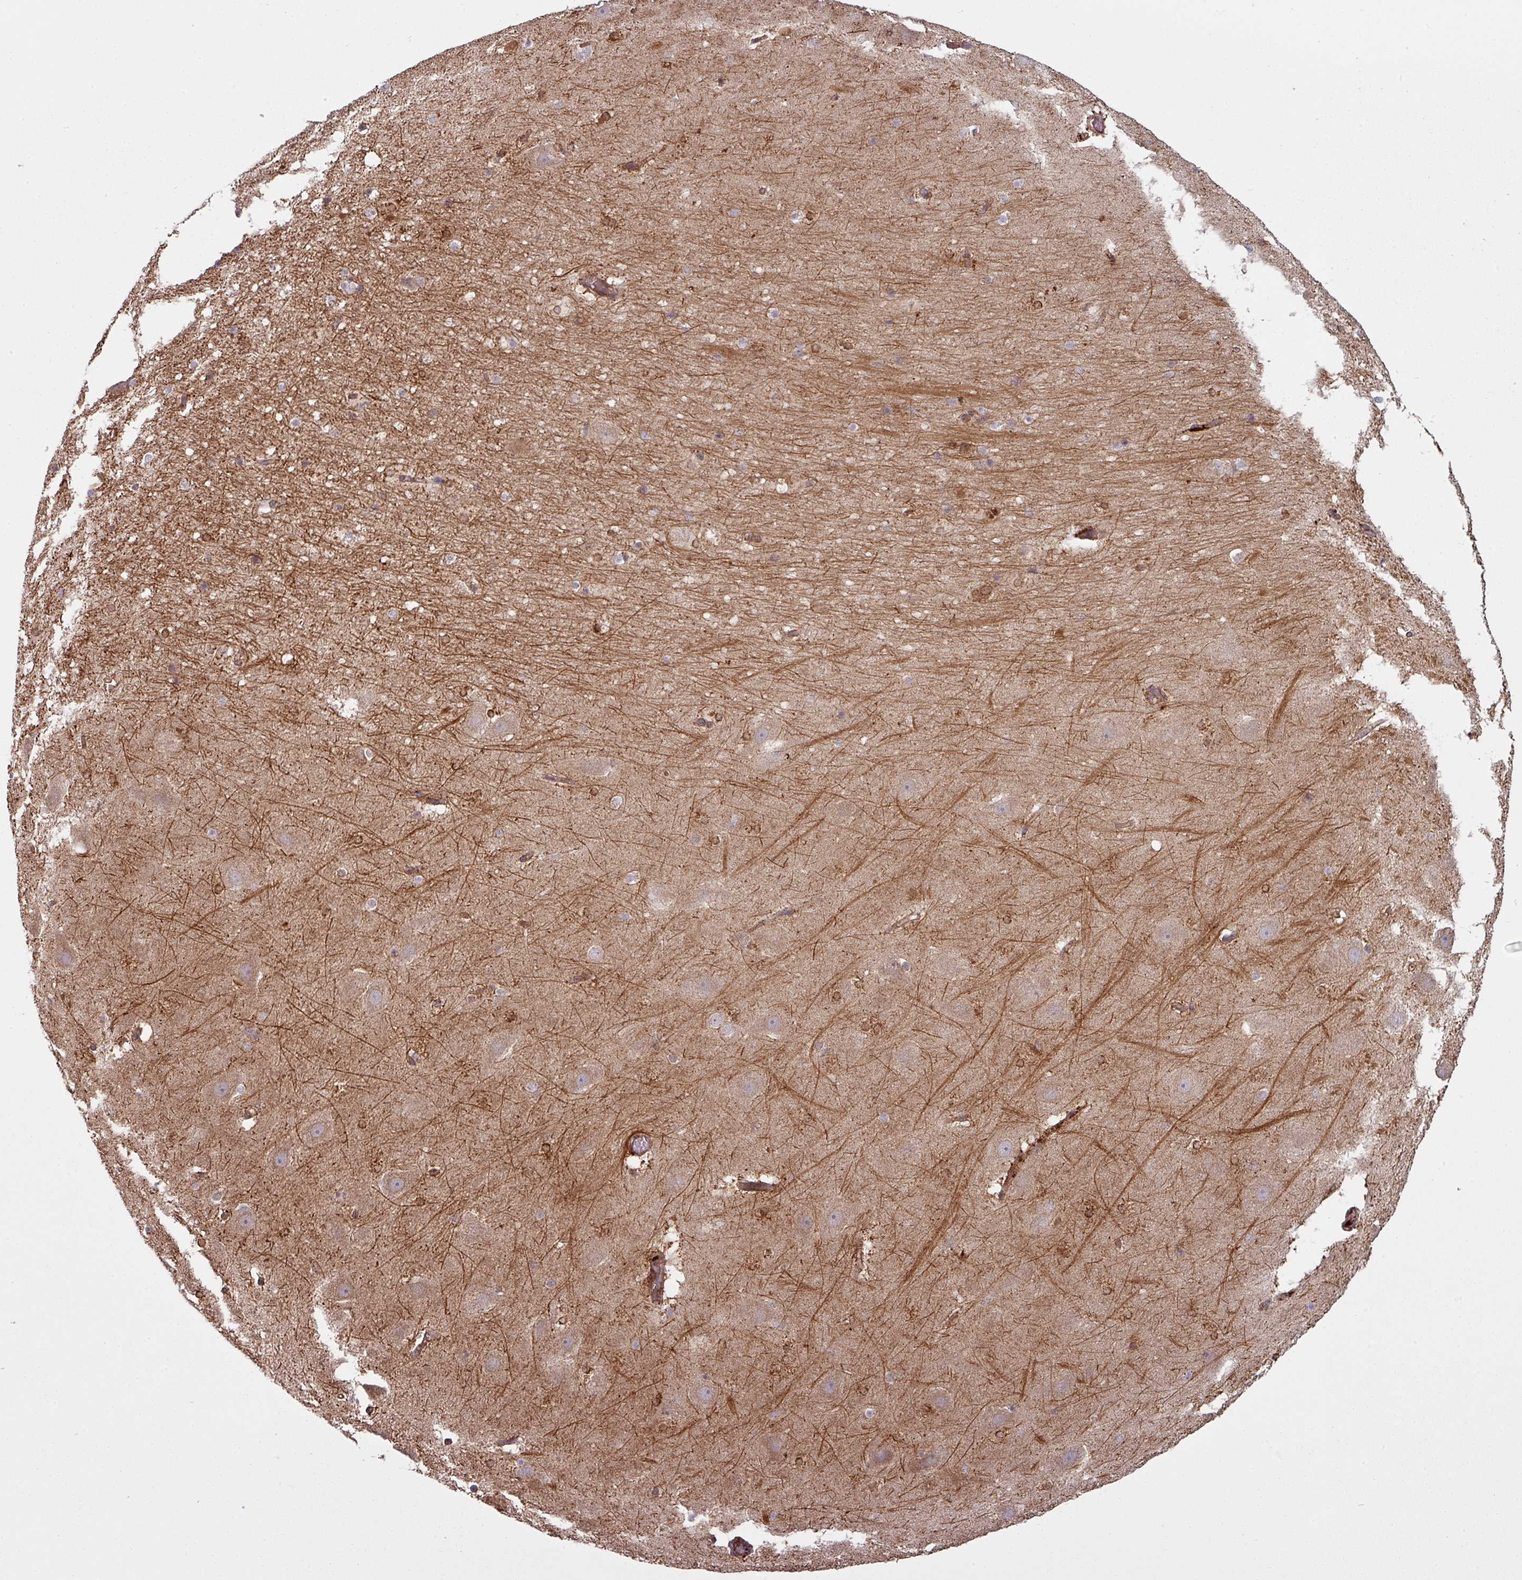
{"staining": {"intensity": "moderate", "quantity": "<25%", "location": "cytoplasmic/membranous"}, "tissue": "hippocampus", "cell_type": "Glial cells", "image_type": "normal", "snomed": [{"axis": "morphology", "description": "Normal tissue, NOS"}, {"axis": "topography", "description": "Hippocampus"}], "caption": "DAB immunohistochemical staining of normal human hippocampus demonstrates moderate cytoplasmic/membranous protein positivity in about <25% of glial cells.", "gene": "SNRNP25", "patient": {"sex": "male", "age": 37}}